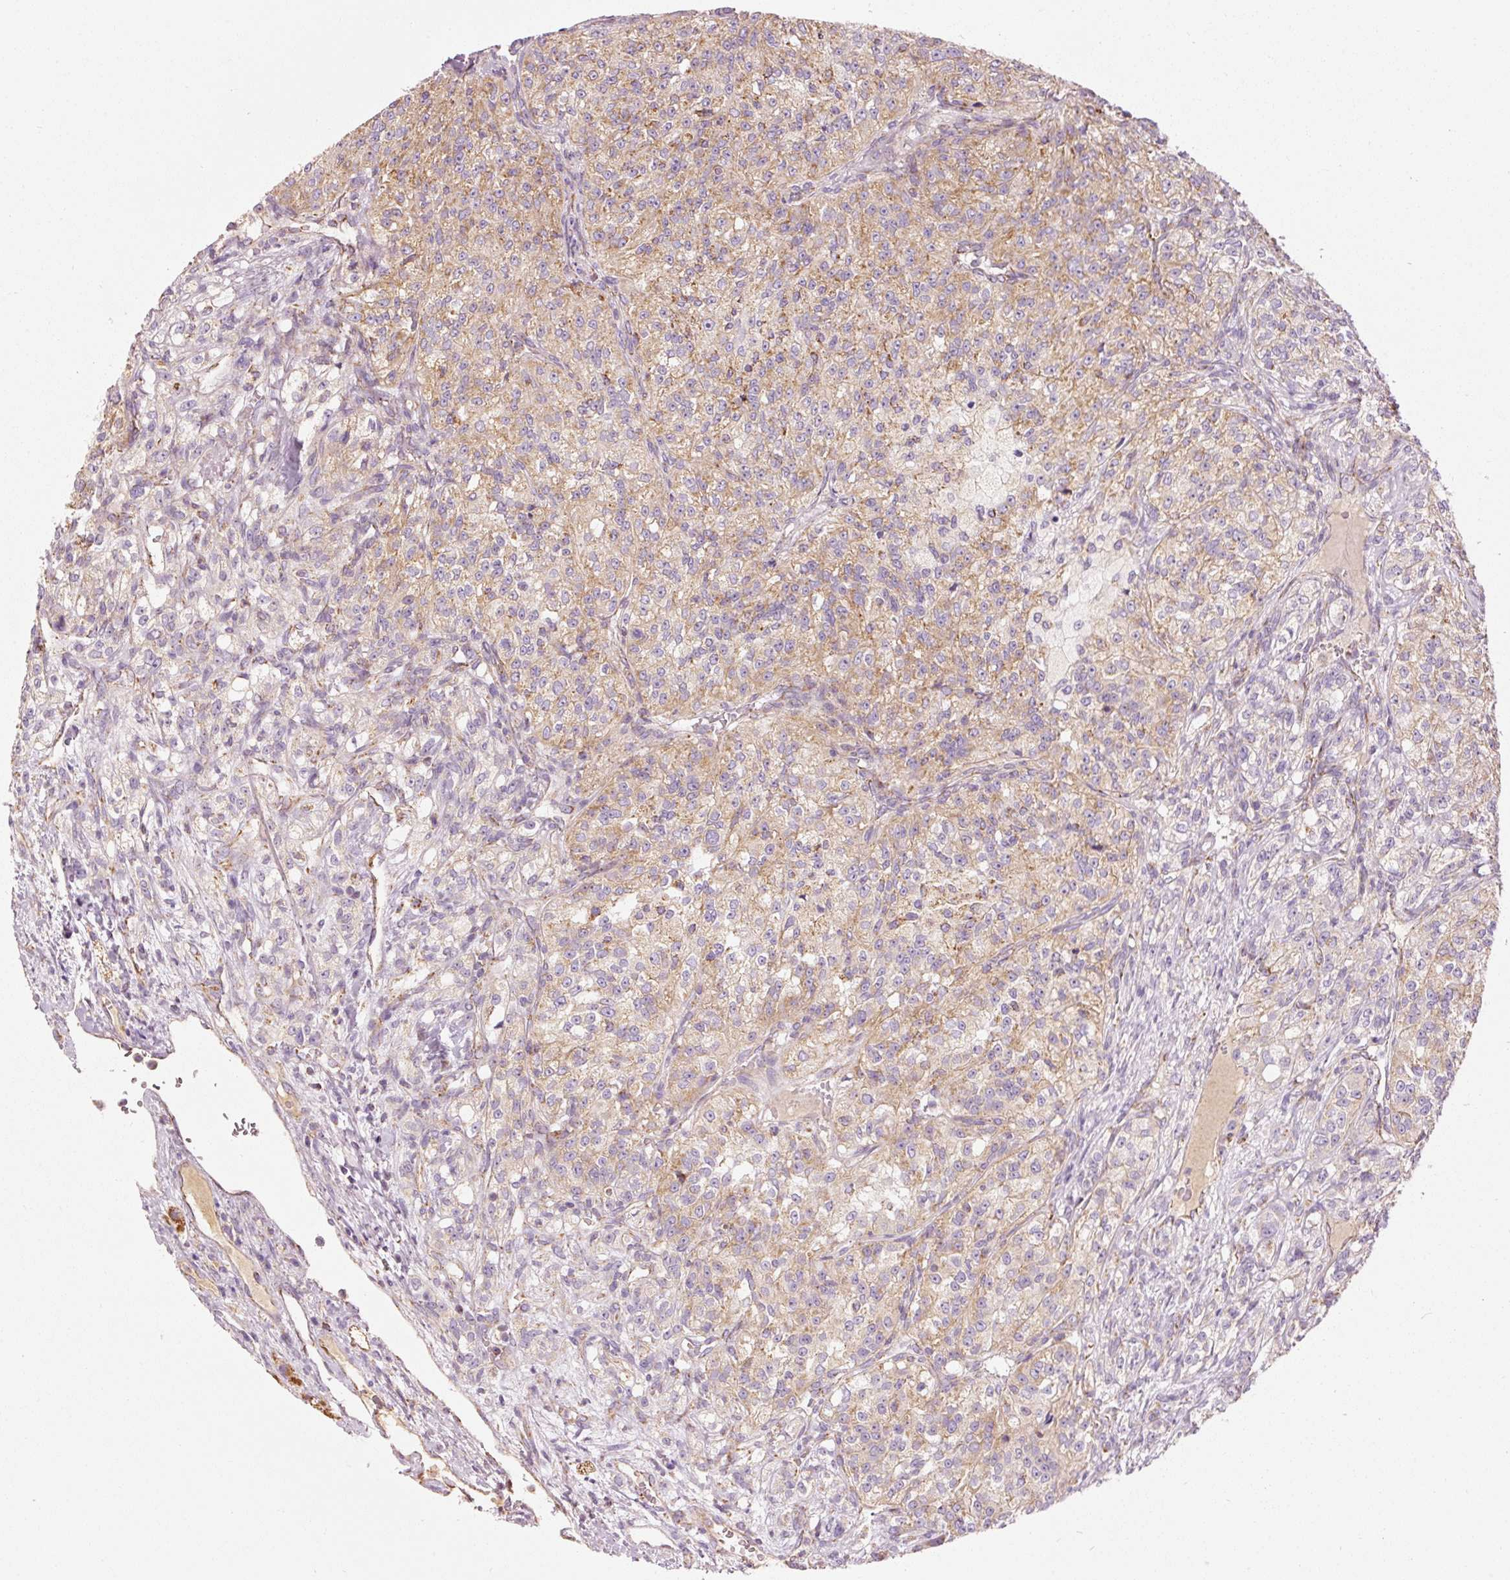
{"staining": {"intensity": "weak", "quantity": ">75%", "location": "cytoplasmic/membranous"}, "tissue": "renal cancer", "cell_type": "Tumor cells", "image_type": "cancer", "snomed": [{"axis": "morphology", "description": "Adenocarcinoma, NOS"}, {"axis": "topography", "description": "Kidney"}], "caption": "This photomicrograph displays immunohistochemistry staining of human renal cancer (adenocarcinoma), with low weak cytoplasmic/membranous positivity in approximately >75% of tumor cells.", "gene": "NDUFB4", "patient": {"sex": "female", "age": 63}}